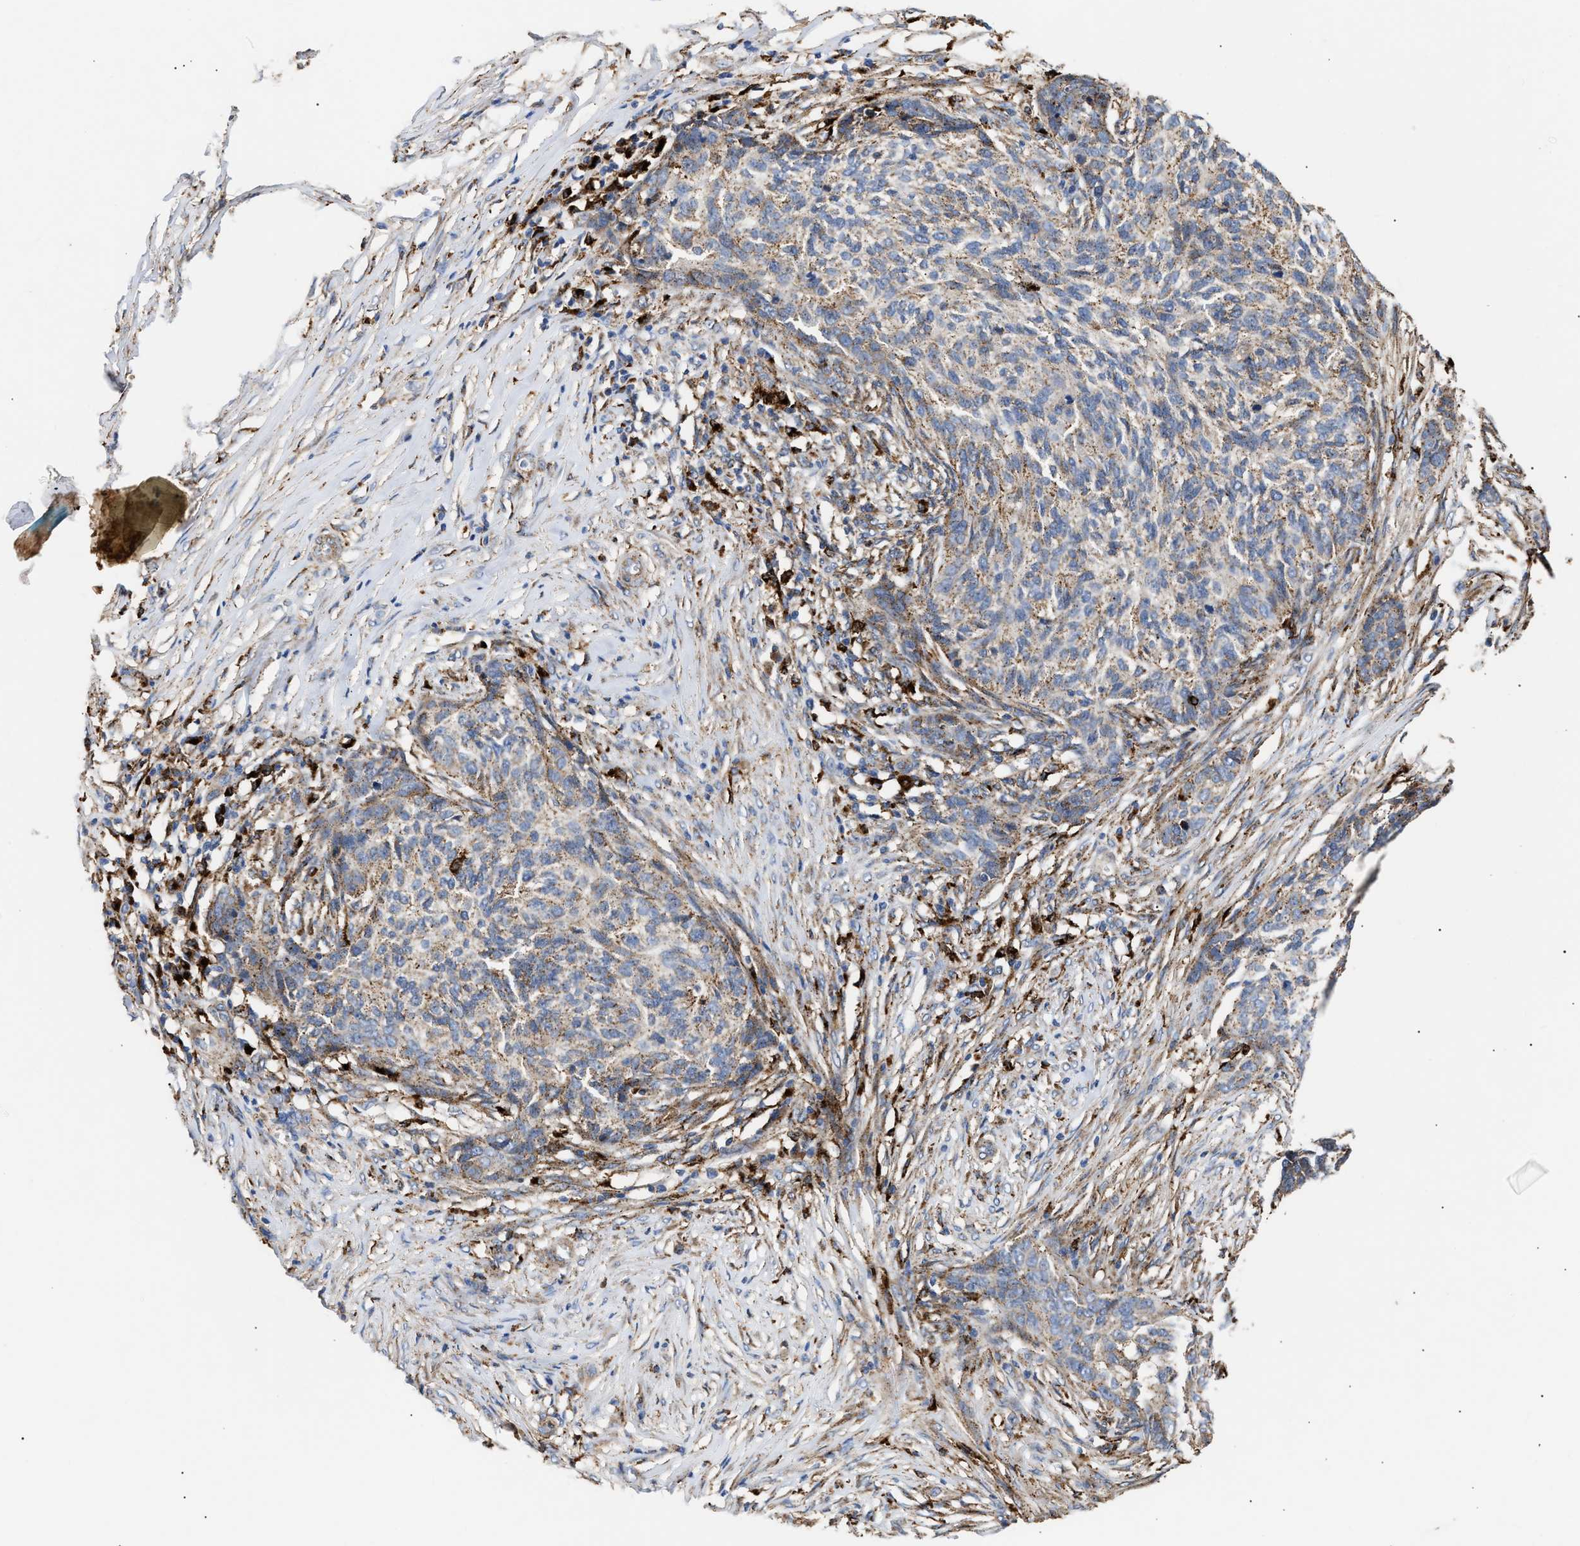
{"staining": {"intensity": "weak", "quantity": "25%-75%", "location": "cytoplasmic/membranous"}, "tissue": "skin cancer", "cell_type": "Tumor cells", "image_type": "cancer", "snomed": [{"axis": "morphology", "description": "Basal cell carcinoma"}, {"axis": "topography", "description": "Skin"}], "caption": "An immunohistochemistry image of tumor tissue is shown. Protein staining in brown labels weak cytoplasmic/membranous positivity in skin basal cell carcinoma within tumor cells. (Stains: DAB (3,3'-diaminobenzidine) in brown, nuclei in blue, Microscopy: brightfield microscopy at high magnification).", "gene": "CCDC146", "patient": {"sex": "male", "age": 85}}